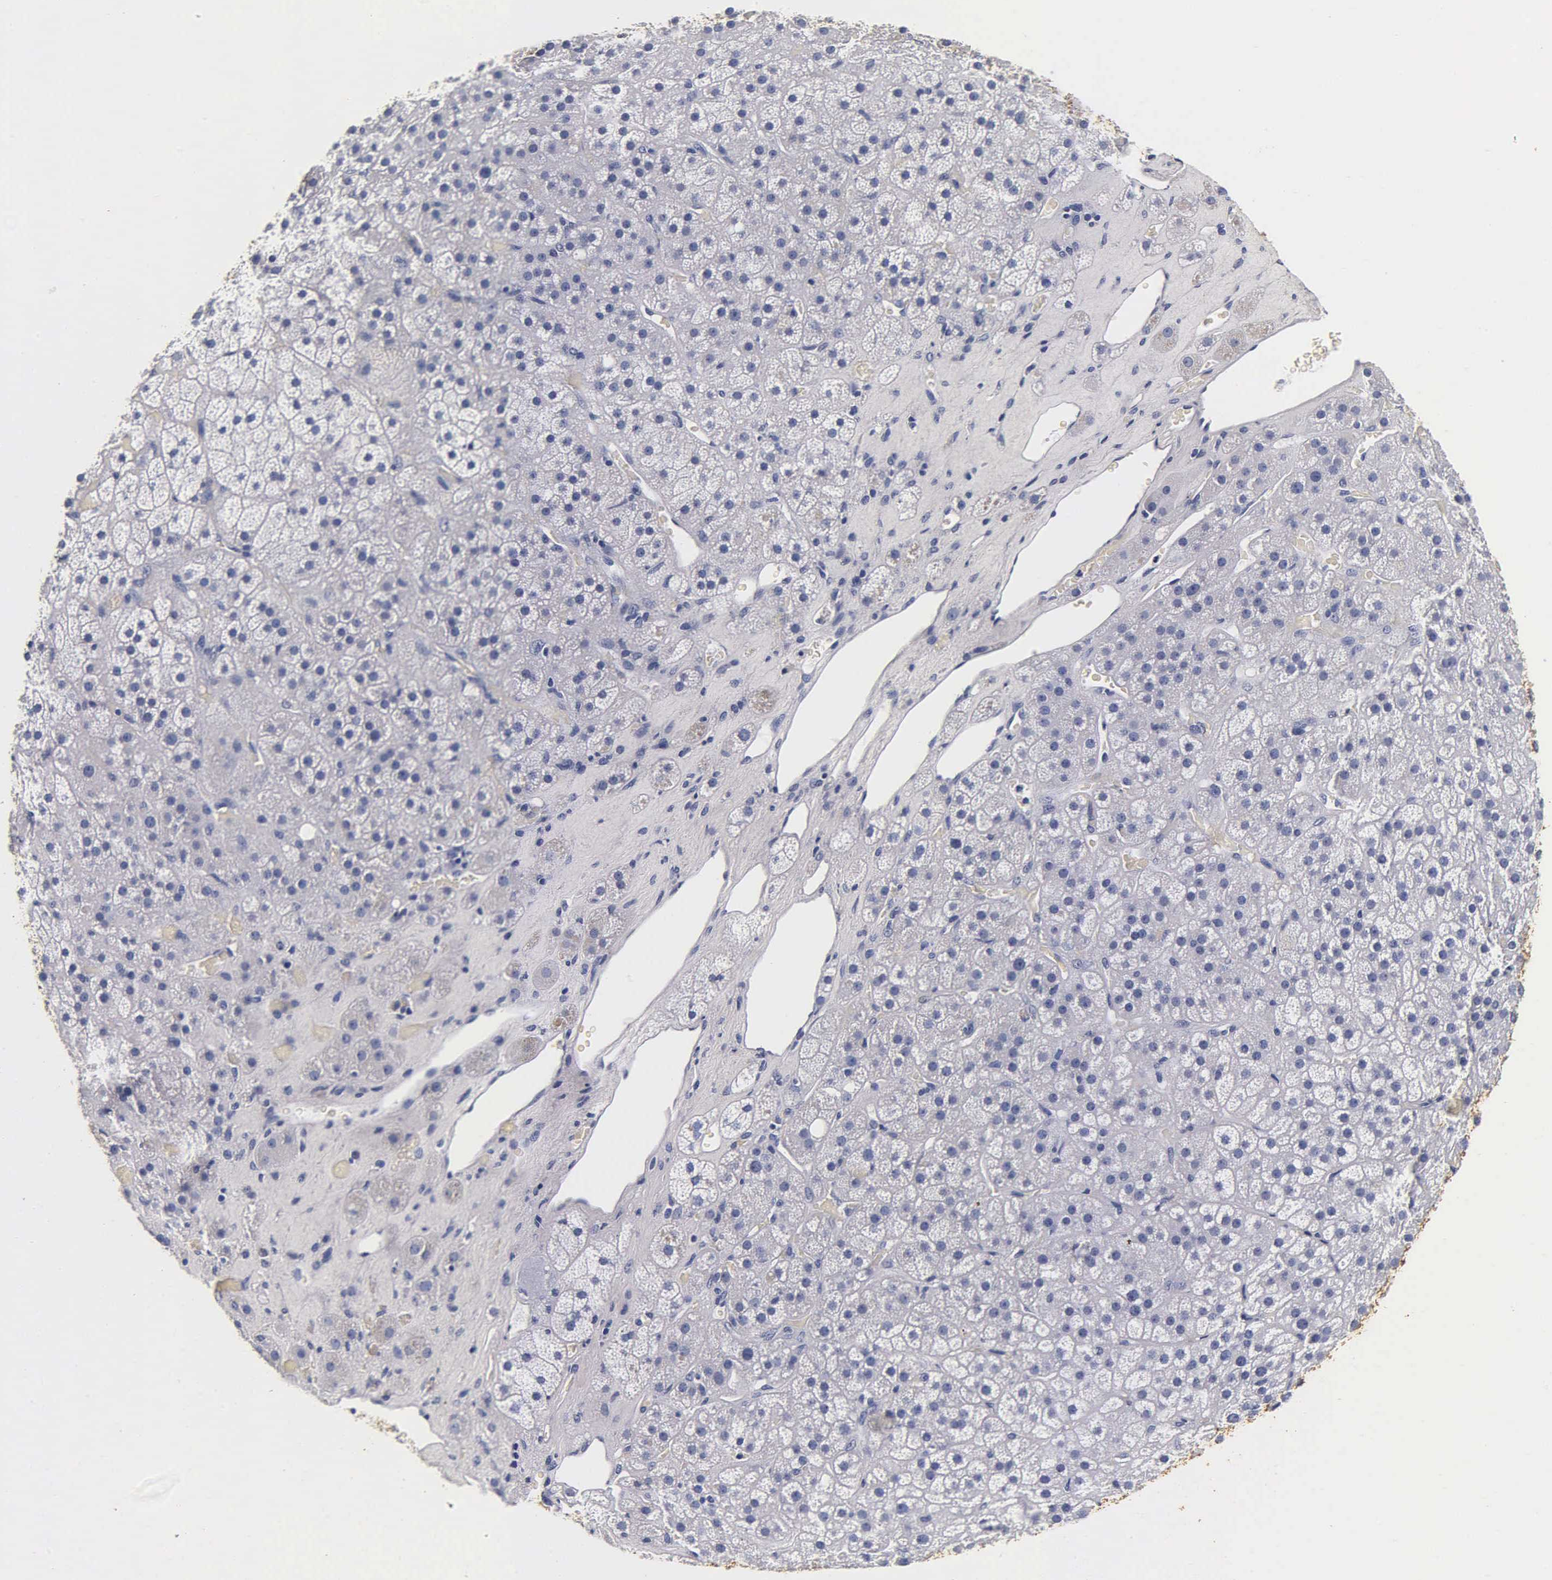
{"staining": {"intensity": "negative", "quantity": "none", "location": "none"}, "tissue": "adrenal gland", "cell_type": "Glandular cells", "image_type": "normal", "snomed": [{"axis": "morphology", "description": "Normal tissue, NOS"}, {"axis": "topography", "description": "Adrenal gland"}], "caption": "The photomicrograph displays no staining of glandular cells in benign adrenal gland. (DAB IHC with hematoxylin counter stain).", "gene": "TG", "patient": {"sex": "male", "age": 57}}